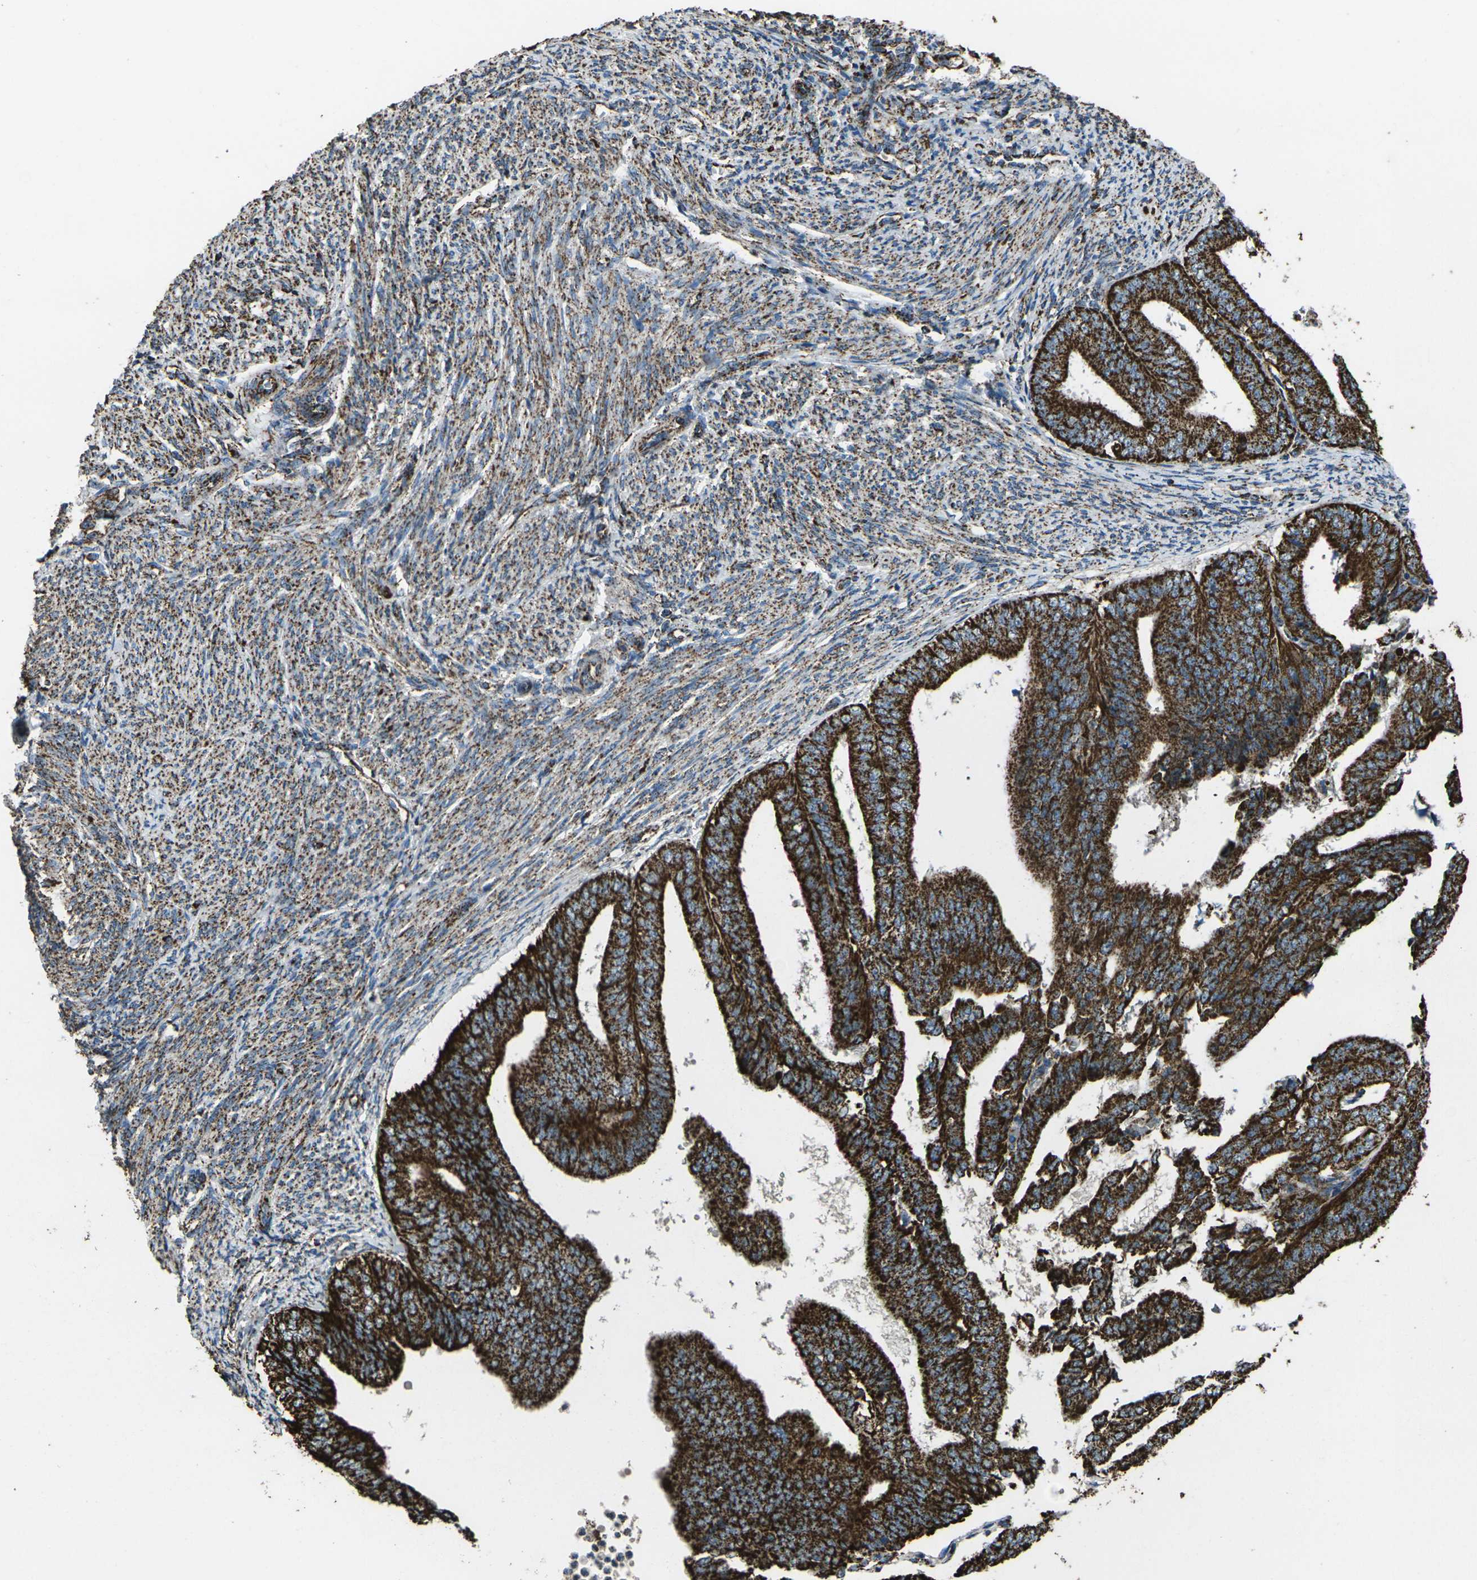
{"staining": {"intensity": "strong", "quantity": ">75%", "location": "cytoplasmic/membranous"}, "tissue": "endometrial cancer", "cell_type": "Tumor cells", "image_type": "cancer", "snomed": [{"axis": "morphology", "description": "Adenocarcinoma, NOS"}, {"axis": "topography", "description": "Endometrium"}], "caption": "Brown immunohistochemical staining in endometrial cancer reveals strong cytoplasmic/membranous positivity in about >75% of tumor cells. The protein of interest is stained brown, and the nuclei are stained in blue (DAB IHC with brightfield microscopy, high magnification).", "gene": "KLHL5", "patient": {"sex": "female", "age": 63}}